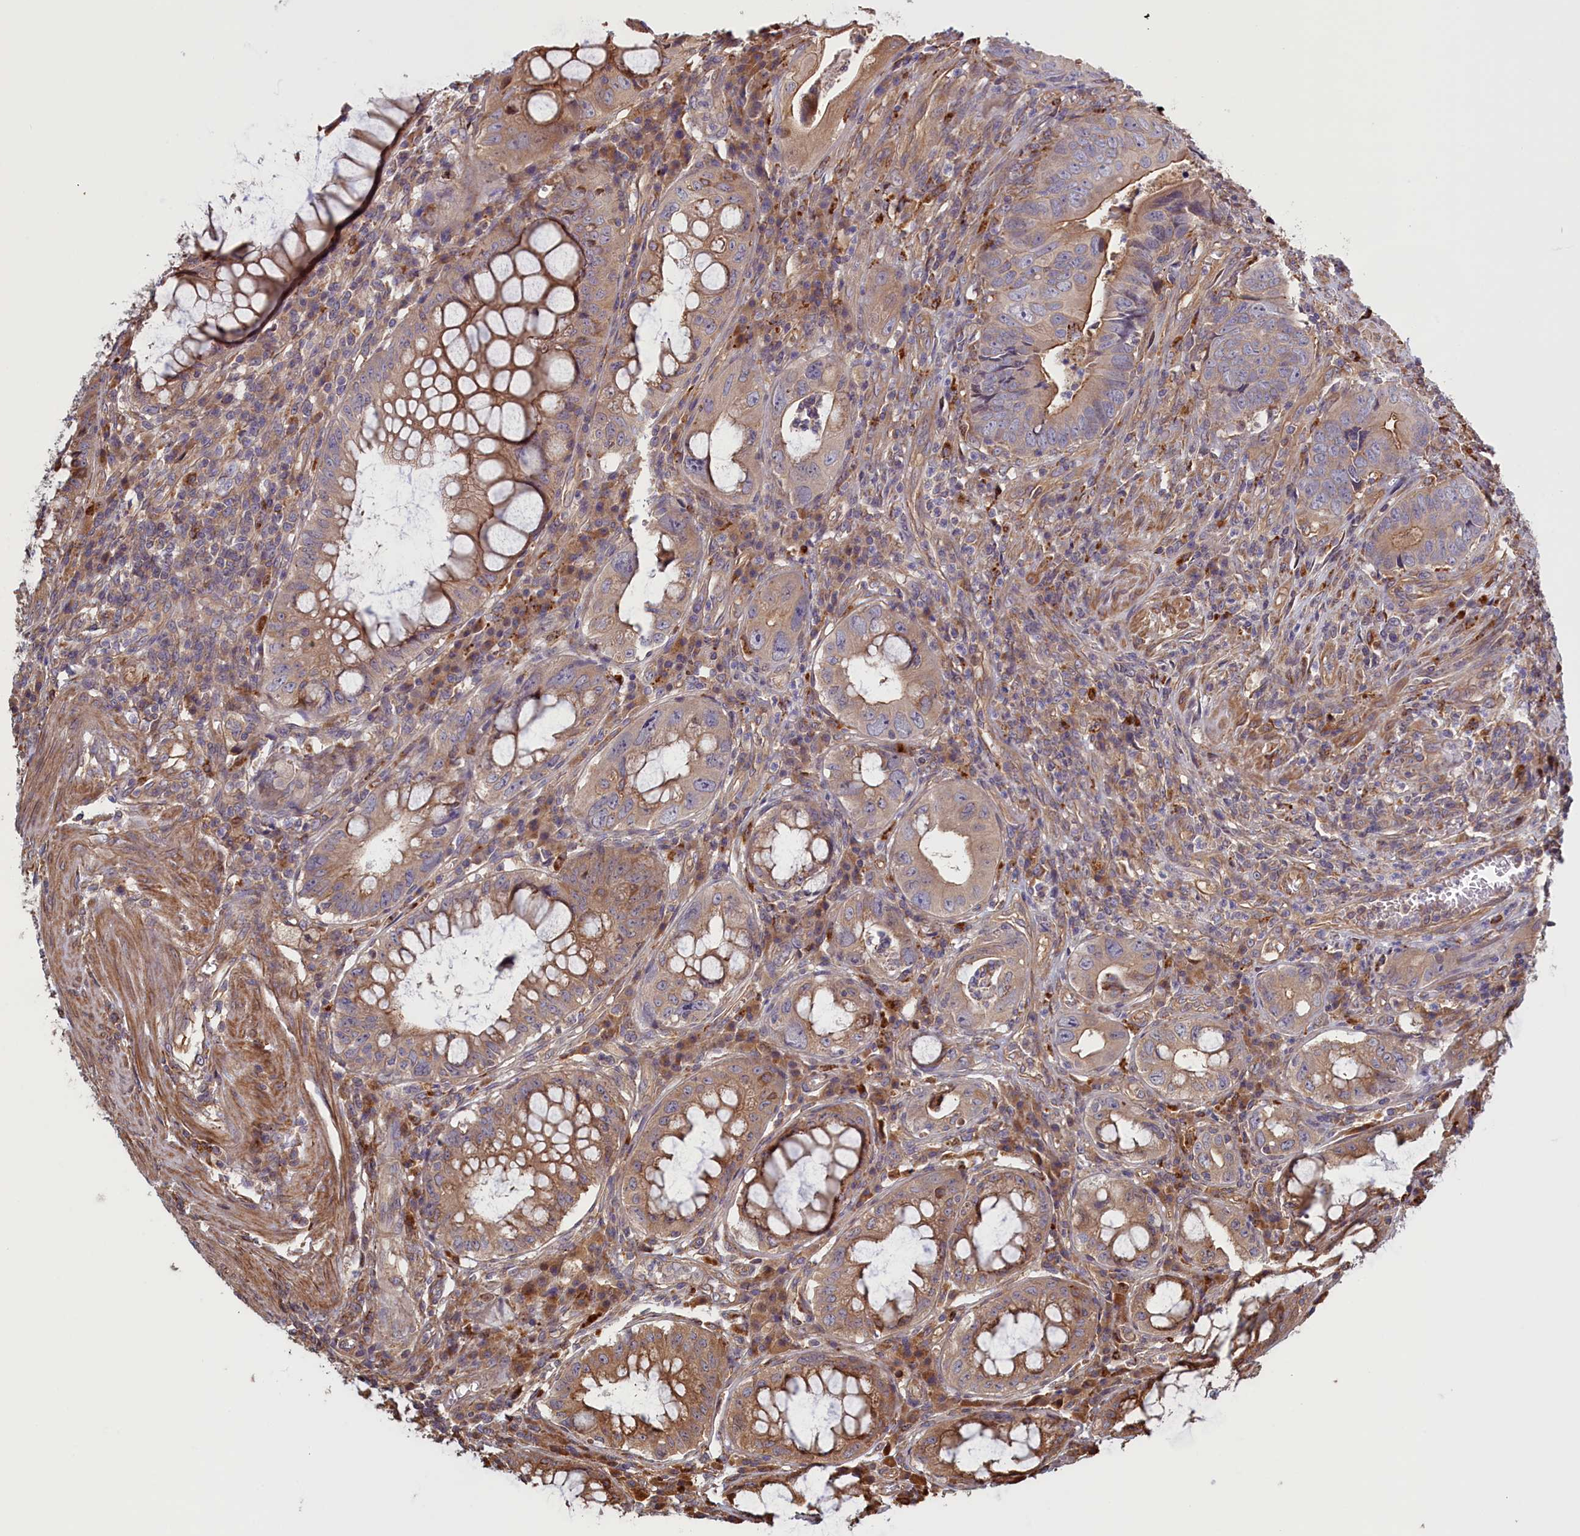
{"staining": {"intensity": "moderate", "quantity": "25%-75%", "location": "cytoplasmic/membranous"}, "tissue": "colorectal cancer", "cell_type": "Tumor cells", "image_type": "cancer", "snomed": [{"axis": "morphology", "description": "Adenocarcinoma, NOS"}, {"axis": "topography", "description": "Rectum"}], "caption": "IHC of human adenocarcinoma (colorectal) reveals medium levels of moderate cytoplasmic/membranous expression in approximately 25%-75% of tumor cells. (DAB (3,3'-diaminobenzidine) = brown stain, brightfield microscopy at high magnification).", "gene": "RILPL1", "patient": {"sex": "female", "age": 78}}